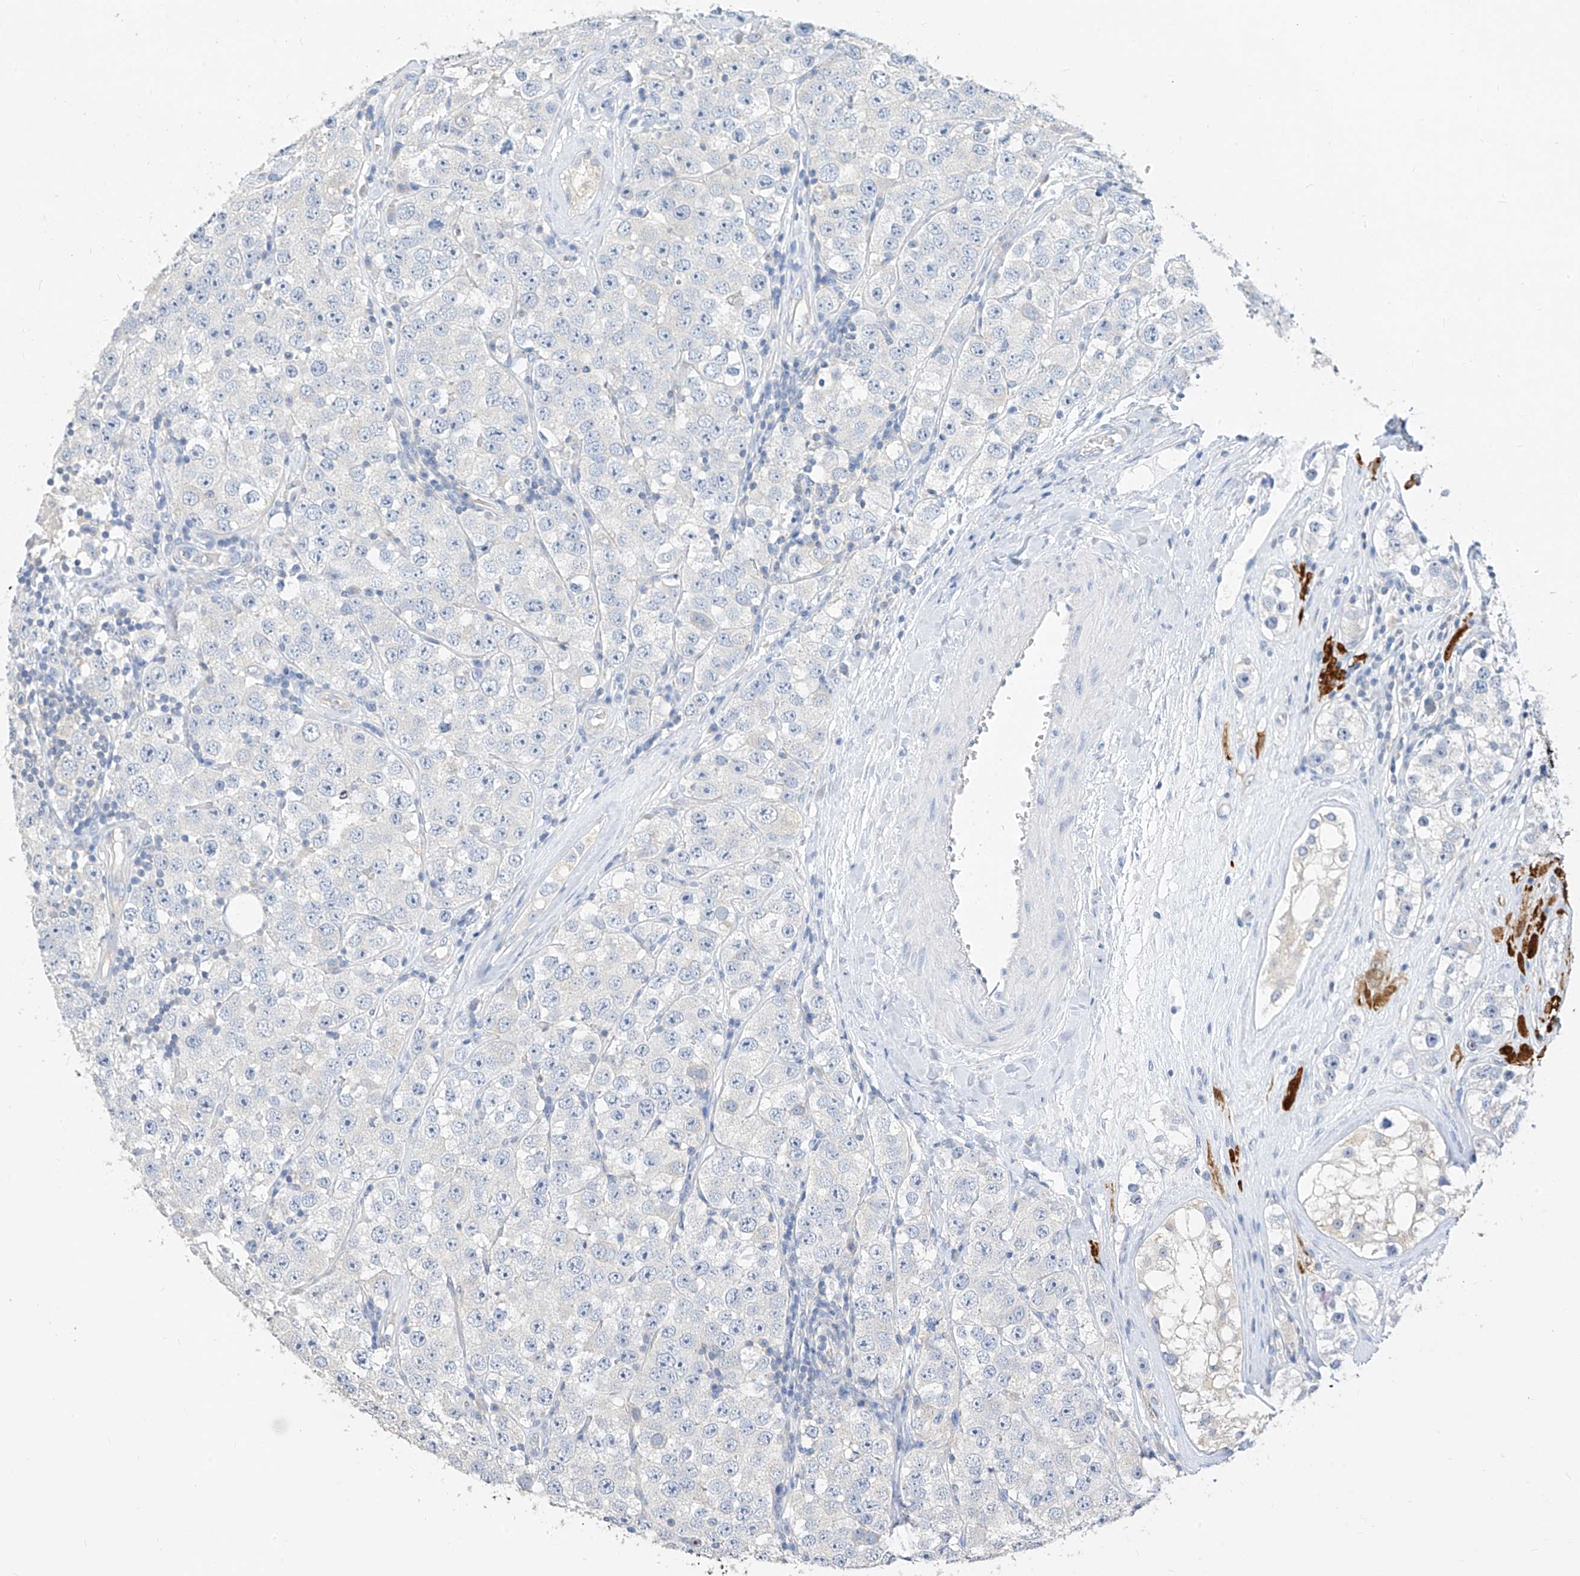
{"staining": {"intensity": "negative", "quantity": "none", "location": "none"}, "tissue": "testis cancer", "cell_type": "Tumor cells", "image_type": "cancer", "snomed": [{"axis": "morphology", "description": "Seminoma, NOS"}, {"axis": "topography", "description": "Testis"}], "caption": "Tumor cells show no significant expression in testis cancer.", "gene": "ZZEF1", "patient": {"sex": "male", "age": 28}}